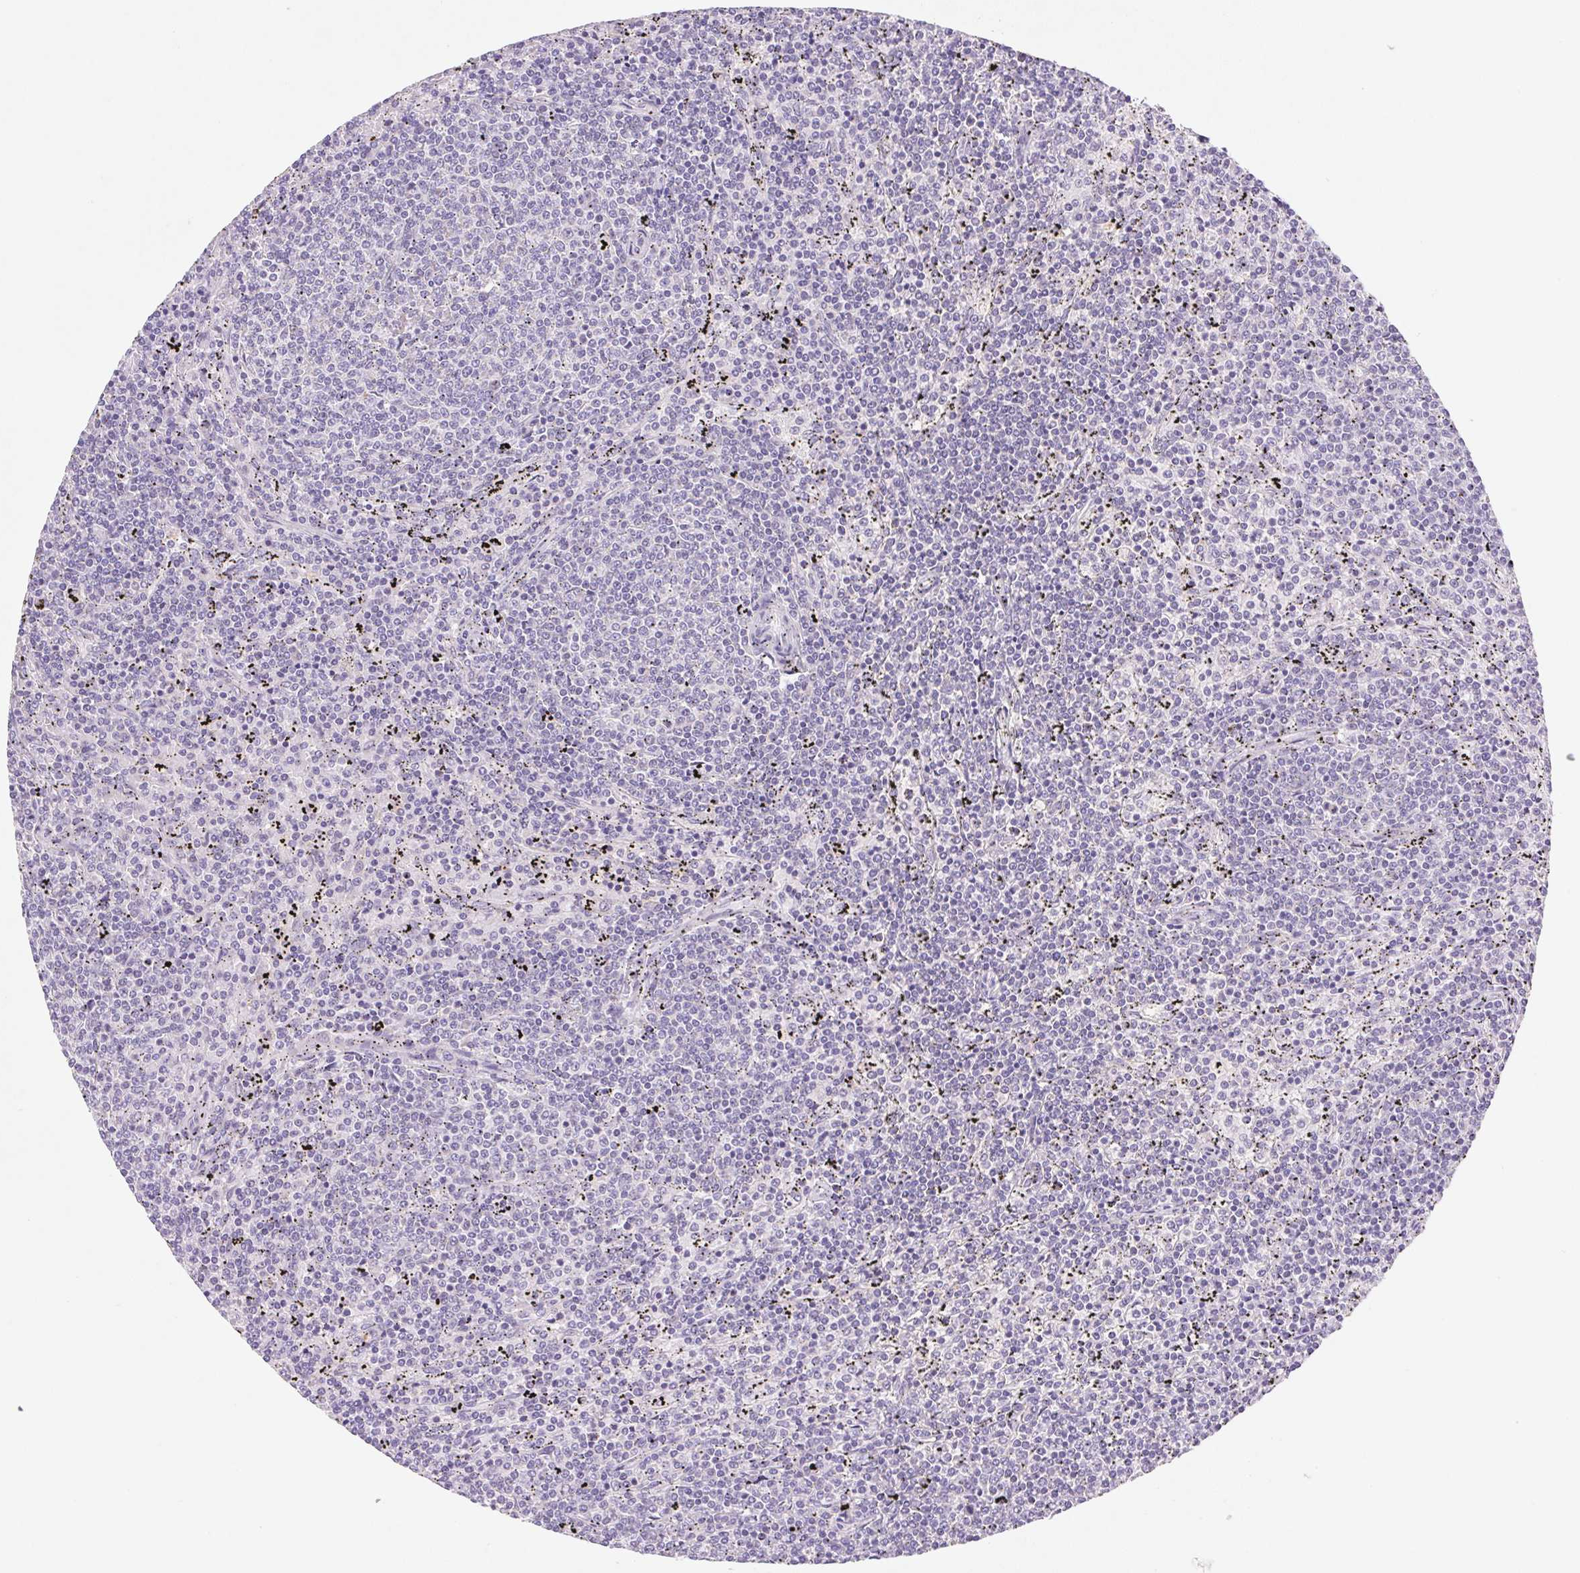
{"staining": {"intensity": "negative", "quantity": "none", "location": "none"}, "tissue": "lymphoma", "cell_type": "Tumor cells", "image_type": "cancer", "snomed": [{"axis": "morphology", "description": "Malignant lymphoma, non-Hodgkin's type, Low grade"}, {"axis": "topography", "description": "Spleen"}], "caption": "A photomicrograph of human malignant lymphoma, non-Hodgkin's type (low-grade) is negative for staining in tumor cells.", "gene": "DPPA5", "patient": {"sex": "female", "age": 50}}